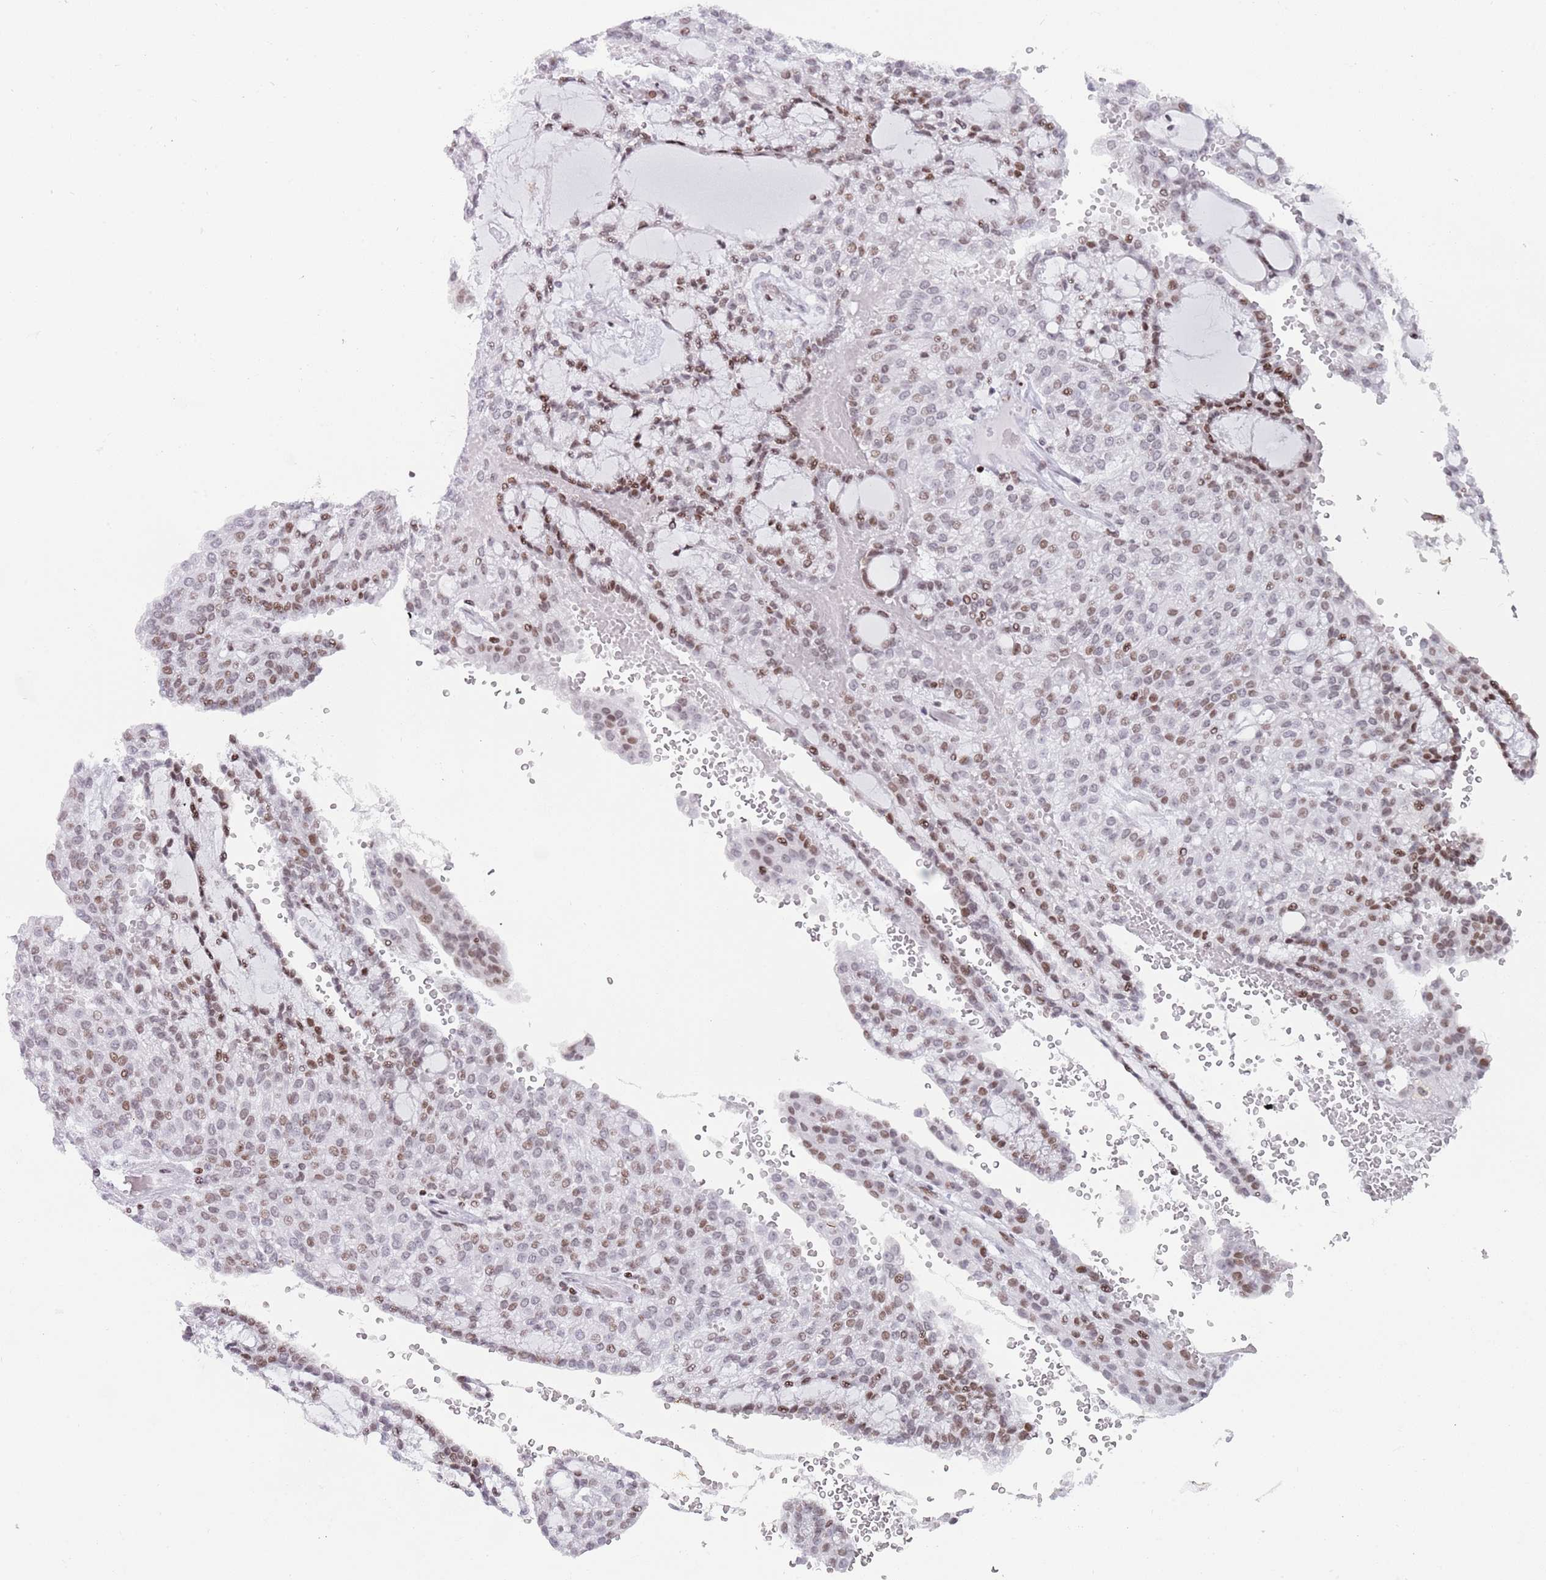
{"staining": {"intensity": "moderate", "quantity": ">75%", "location": "nuclear"}, "tissue": "renal cancer", "cell_type": "Tumor cells", "image_type": "cancer", "snomed": [{"axis": "morphology", "description": "Adenocarcinoma, NOS"}, {"axis": "topography", "description": "Kidney"}], "caption": "Human adenocarcinoma (renal) stained with a brown dye reveals moderate nuclear positive expression in approximately >75% of tumor cells.", "gene": "HDAC8", "patient": {"sex": "male", "age": 63}}